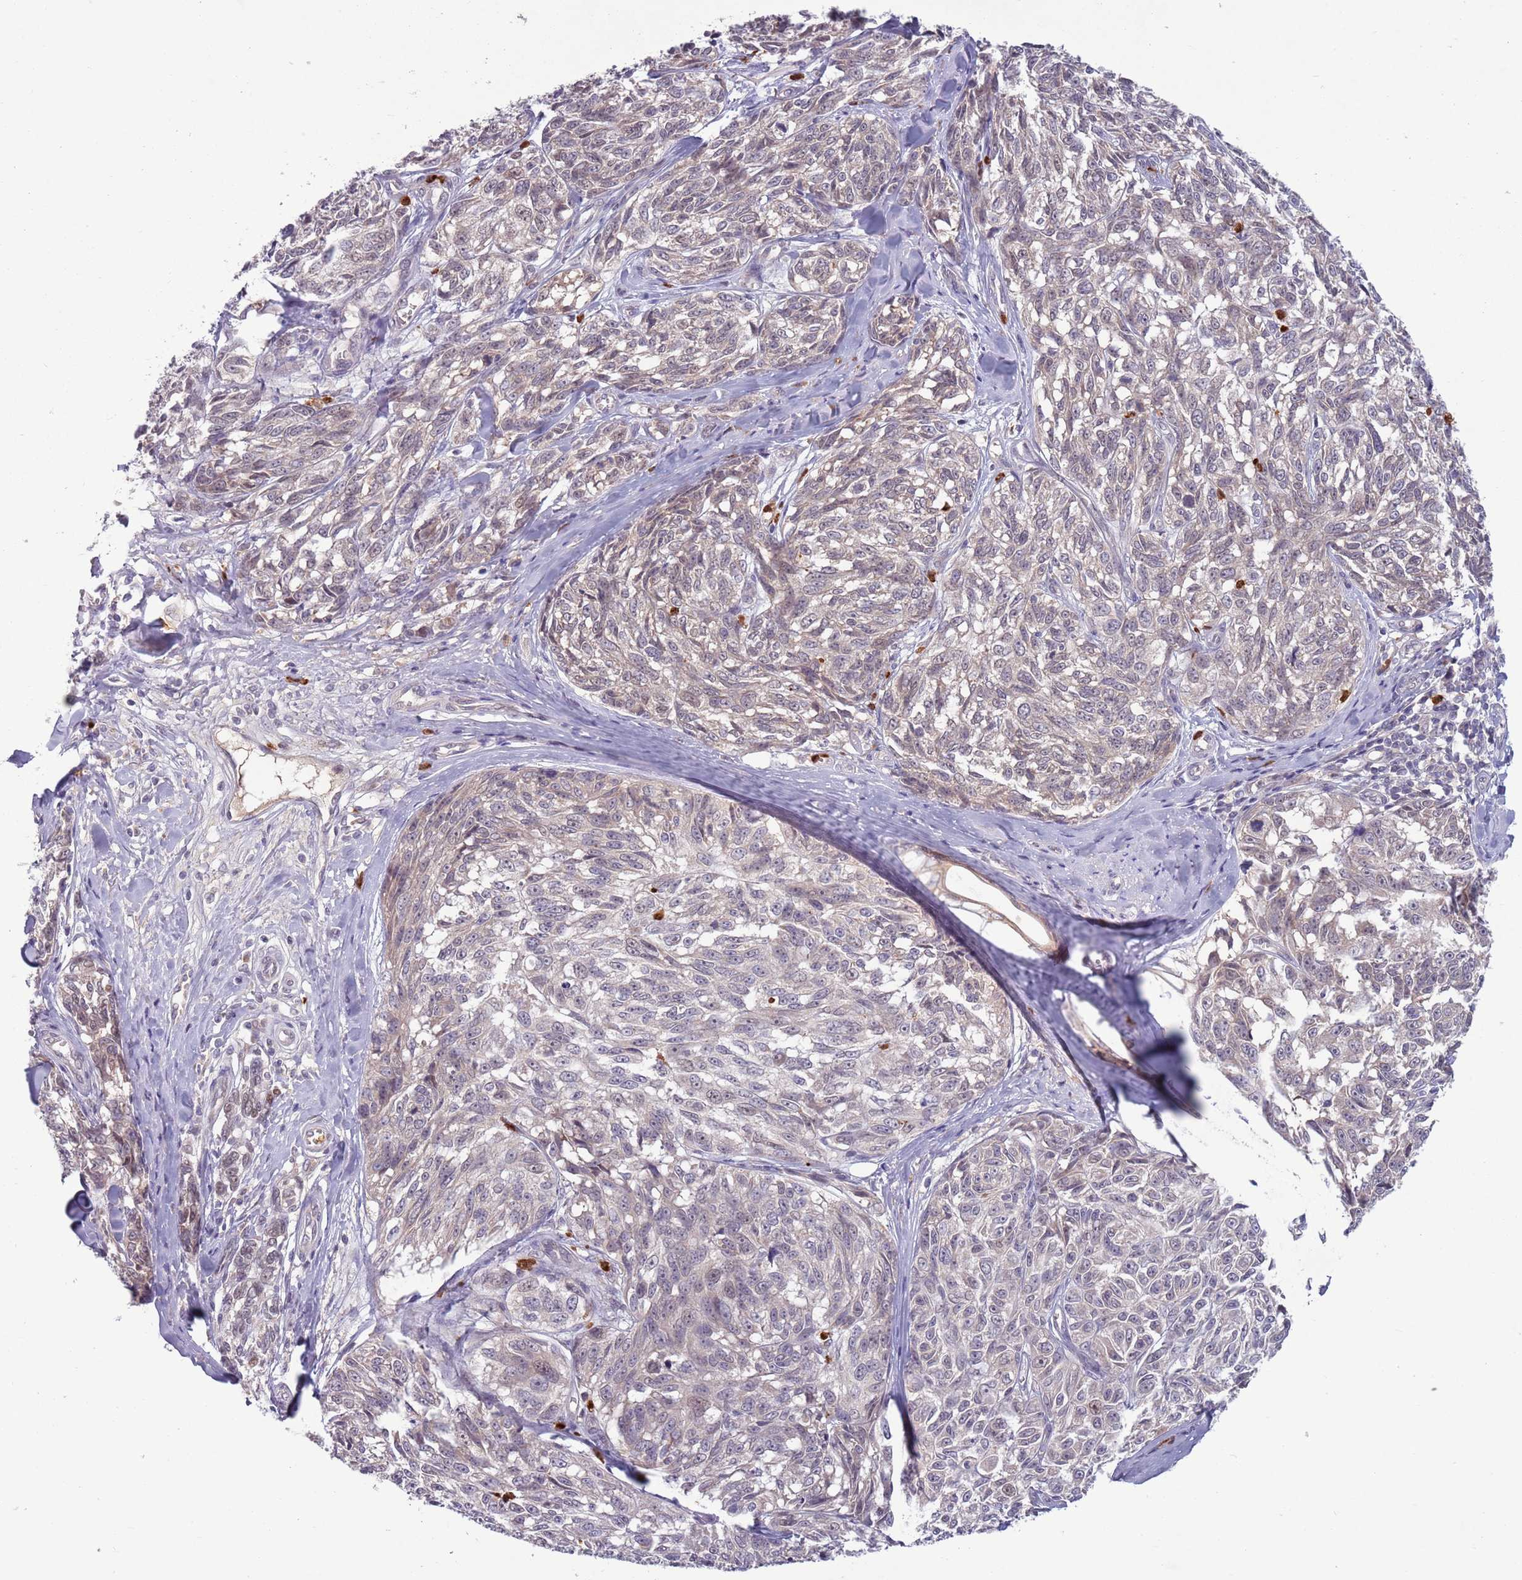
{"staining": {"intensity": "weak", "quantity": "25%-75%", "location": "cytoplasmic/membranous"}, "tissue": "melanoma", "cell_type": "Tumor cells", "image_type": "cancer", "snomed": [{"axis": "morphology", "description": "Normal tissue, NOS"}, {"axis": "morphology", "description": "Malignant melanoma, NOS"}, {"axis": "topography", "description": "Skin"}], "caption": "Malignant melanoma stained with a brown dye reveals weak cytoplasmic/membranous positive expression in about 25%-75% of tumor cells.", "gene": "TYW1", "patient": {"sex": "female", "age": 64}}